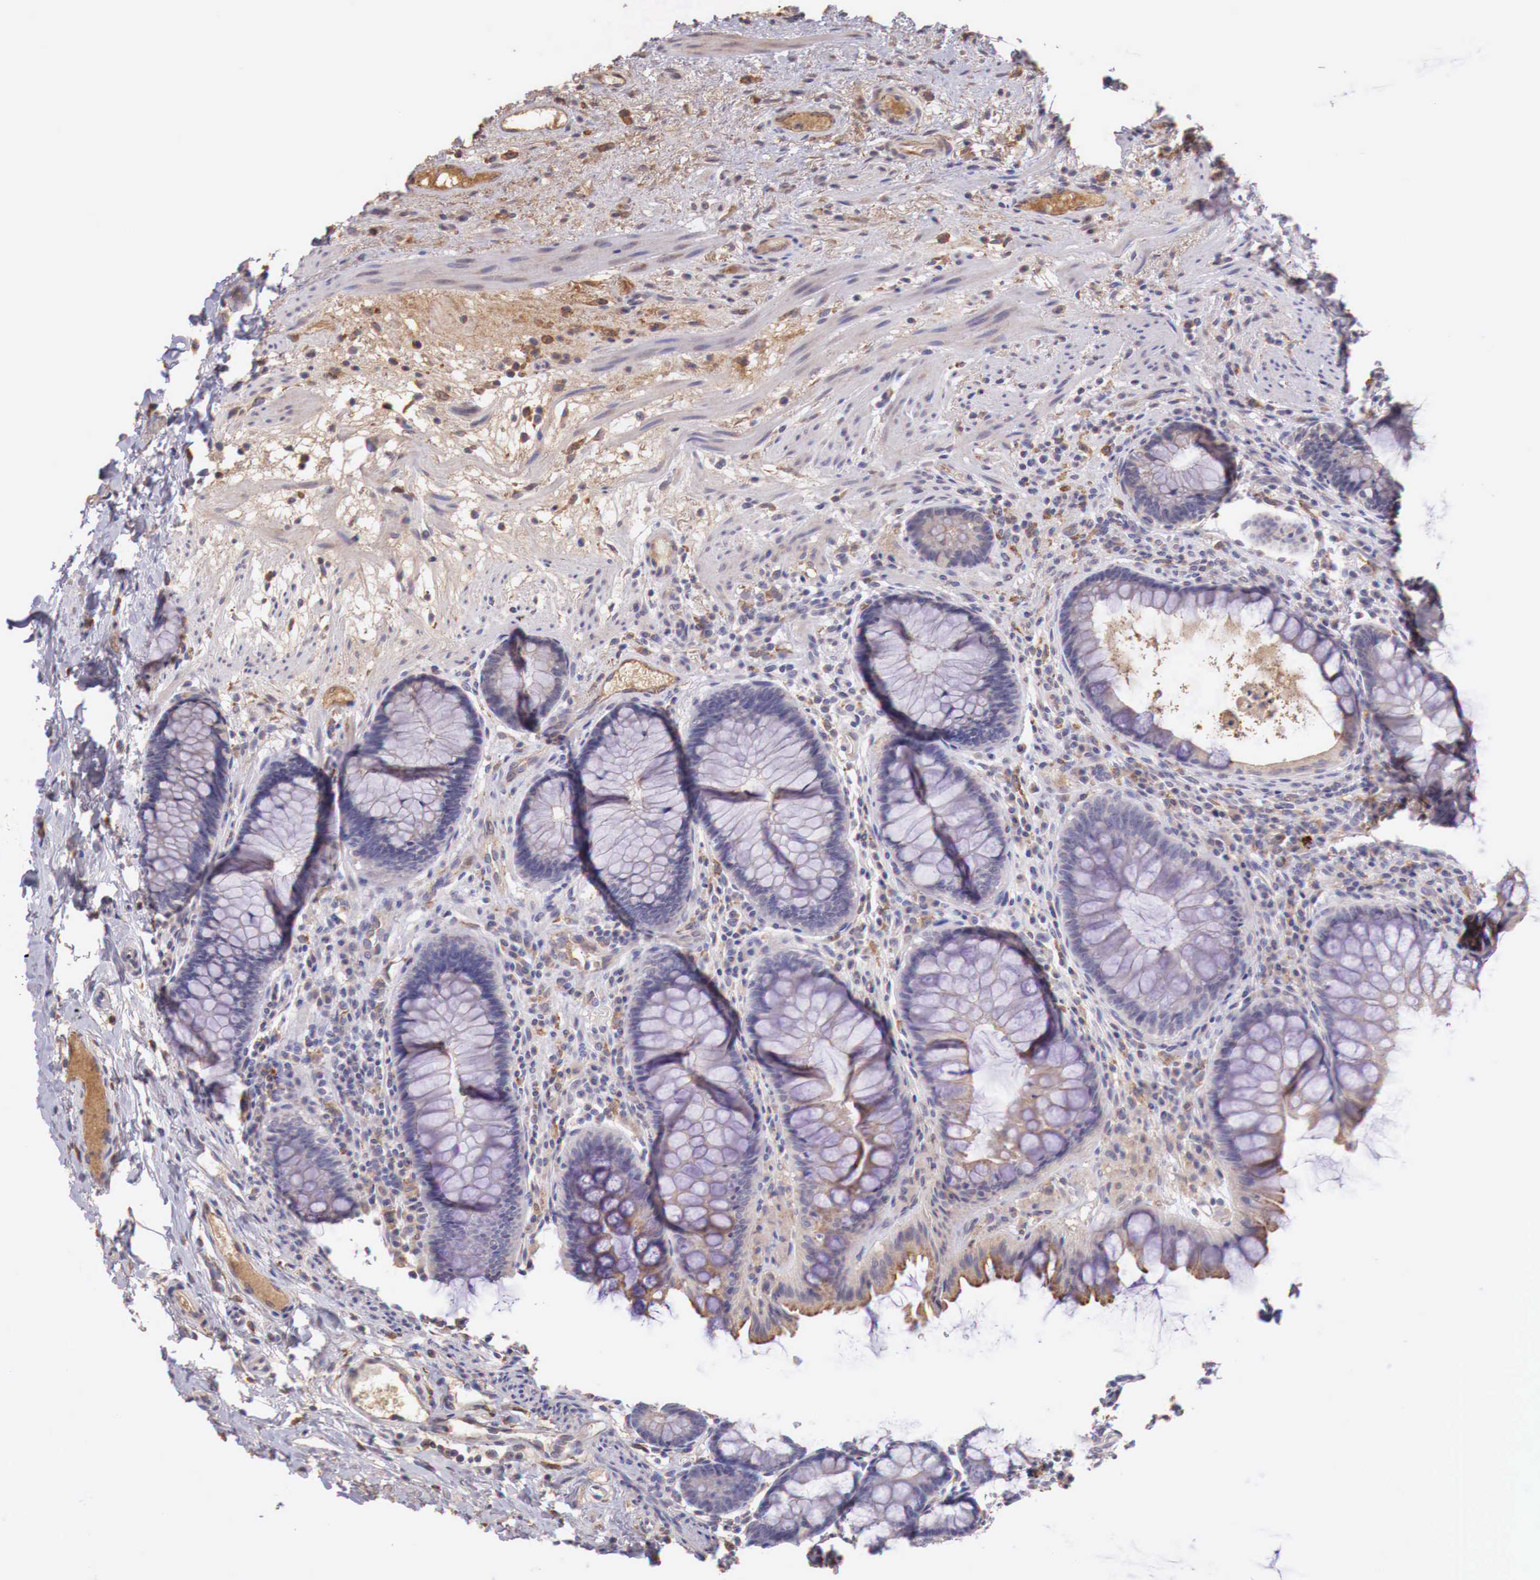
{"staining": {"intensity": "moderate", "quantity": "25%-75%", "location": "cytoplasmic/membranous"}, "tissue": "rectum", "cell_type": "Glandular cells", "image_type": "normal", "snomed": [{"axis": "morphology", "description": "Normal tissue, NOS"}, {"axis": "topography", "description": "Rectum"}], "caption": "The histopathology image shows immunohistochemical staining of benign rectum. There is moderate cytoplasmic/membranous staining is present in approximately 25%-75% of glandular cells.", "gene": "CHRDL1", "patient": {"sex": "male", "age": 77}}